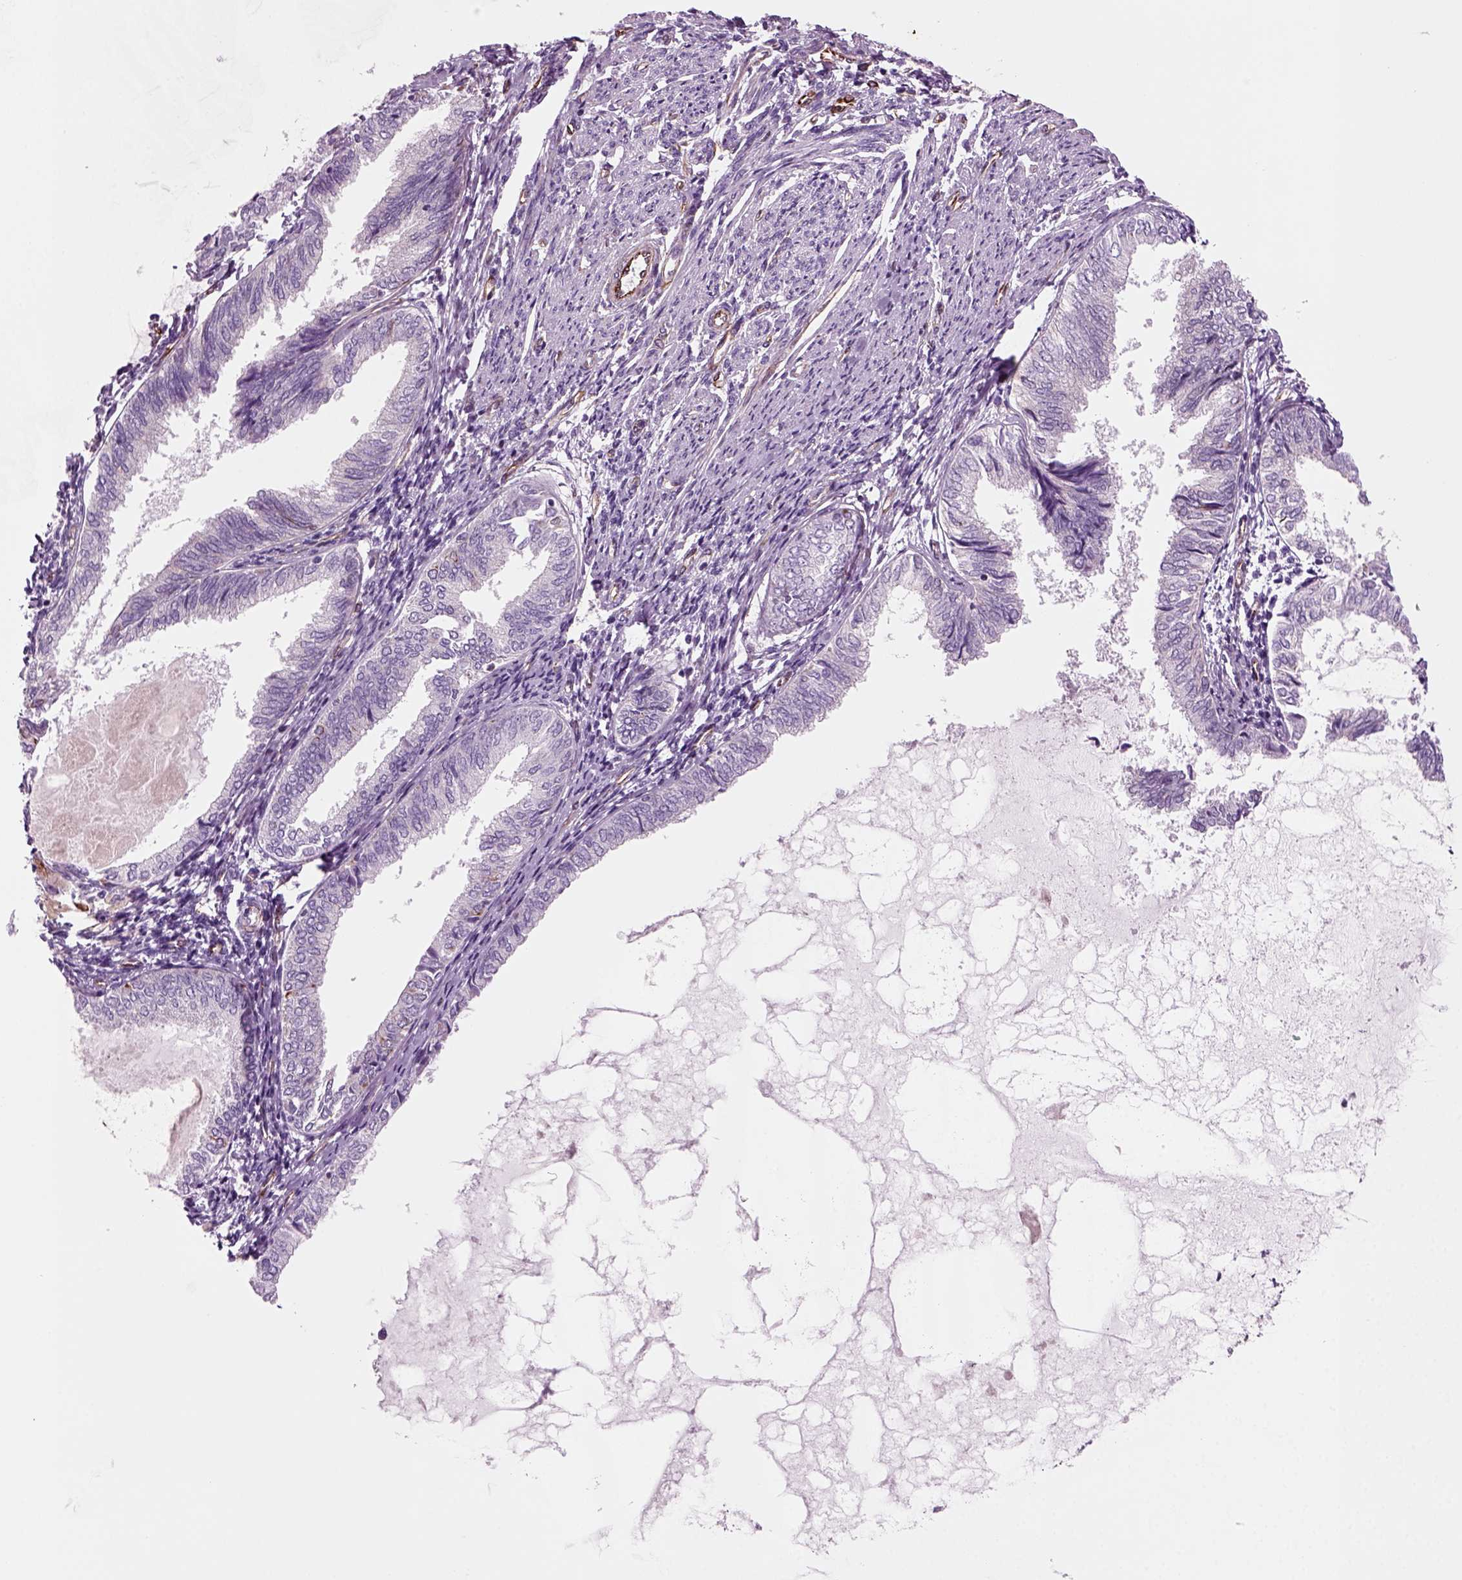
{"staining": {"intensity": "negative", "quantity": "none", "location": "none"}, "tissue": "endometrial cancer", "cell_type": "Tumor cells", "image_type": "cancer", "snomed": [{"axis": "morphology", "description": "Adenocarcinoma, NOS"}, {"axis": "topography", "description": "Endometrium"}], "caption": "Endometrial cancer stained for a protein using IHC reveals no positivity tumor cells.", "gene": "ACER3", "patient": {"sex": "female", "age": 68}}